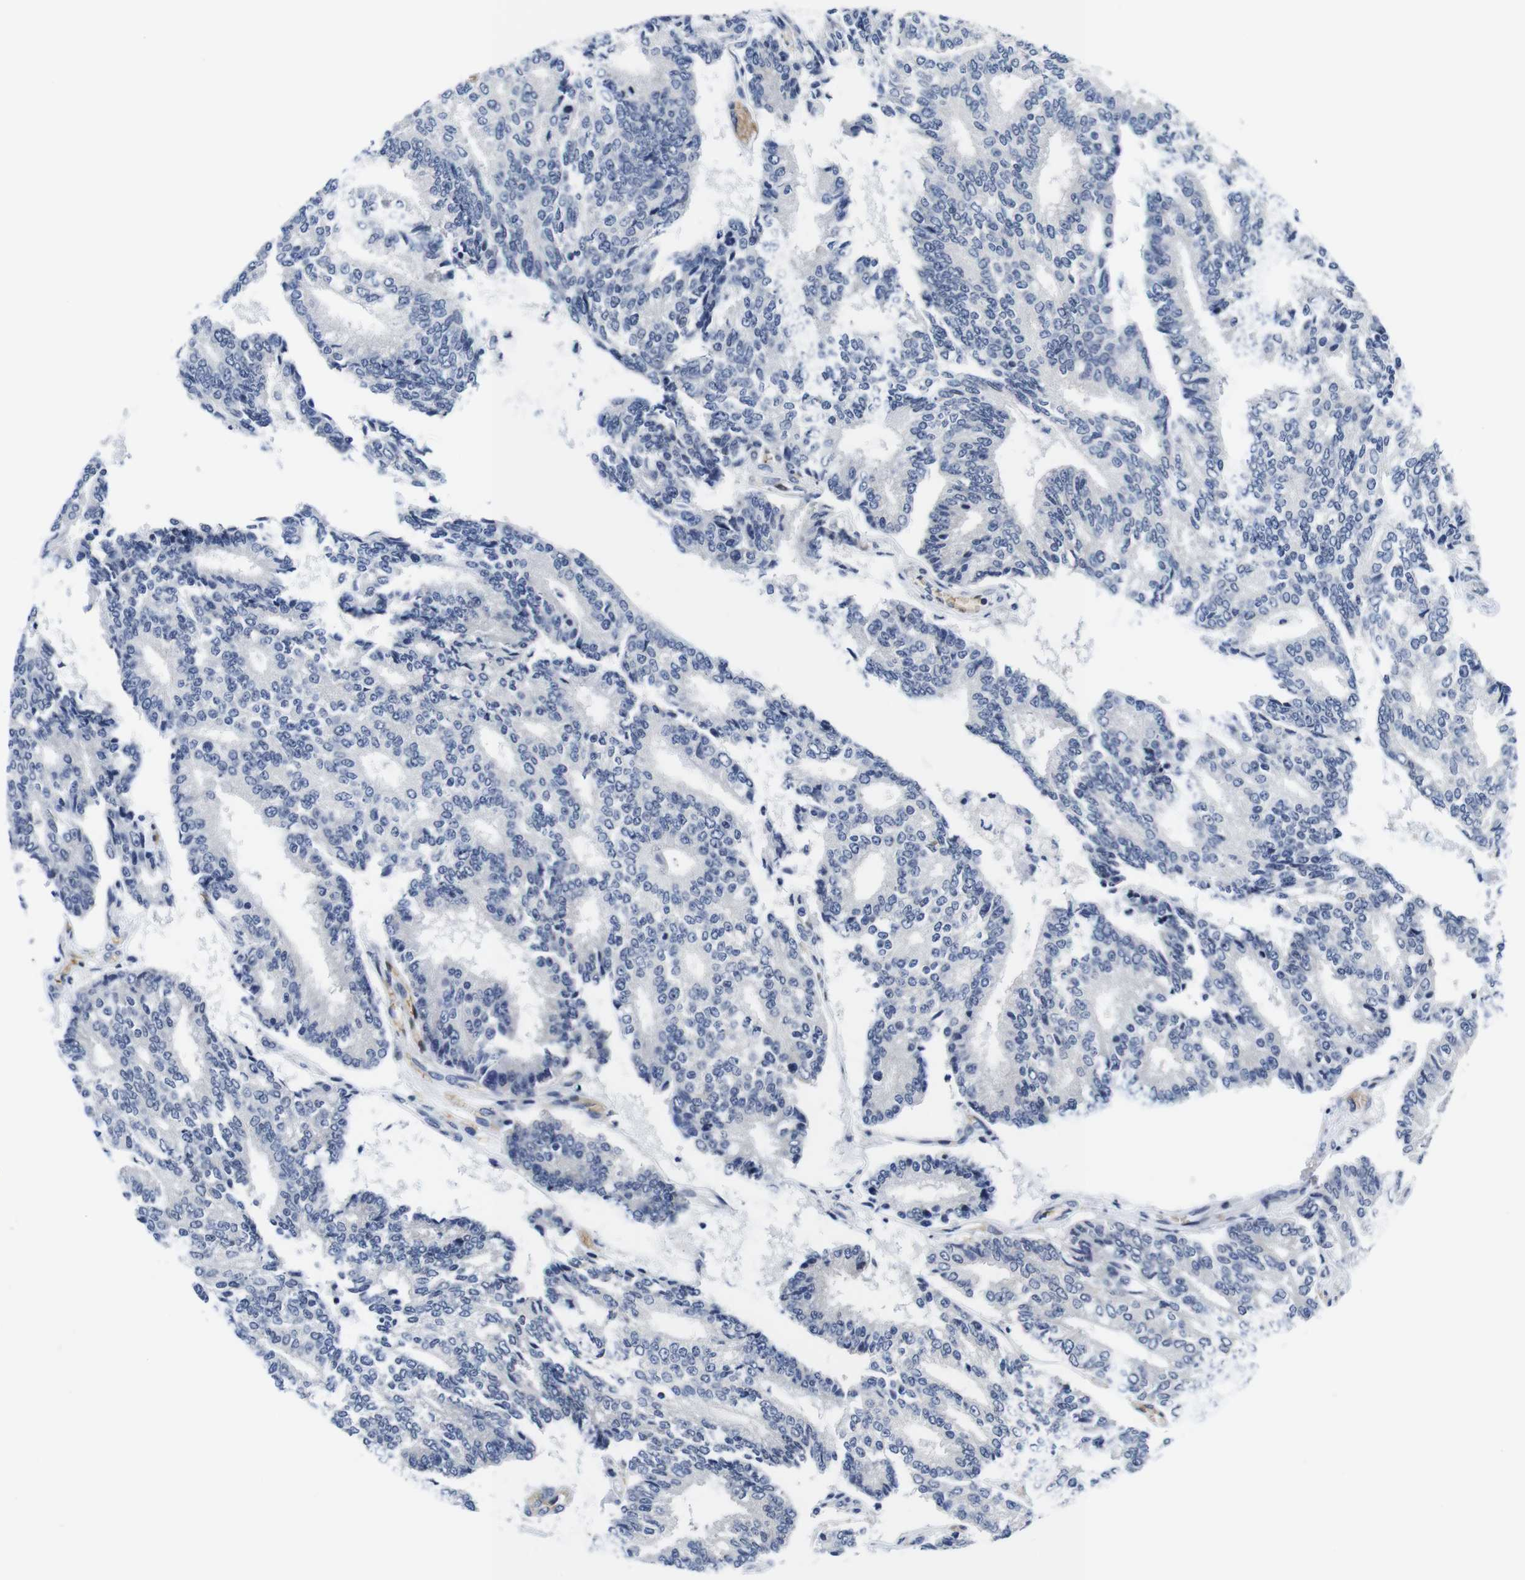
{"staining": {"intensity": "negative", "quantity": "none", "location": "none"}, "tissue": "prostate cancer", "cell_type": "Tumor cells", "image_type": "cancer", "snomed": [{"axis": "morphology", "description": "Adenocarcinoma, High grade"}, {"axis": "topography", "description": "Prostate"}], "caption": "The immunohistochemistry photomicrograph has no significant expression in tumor cells of prostate cancer tissue. (DAB (3,3'-diaminobenzidine) immunohistochemistry (IHC) visualized using brightfield microscopy, high magnification).", "gene": "SOCS3", "patient": {"sex": "male", "age": 55}}